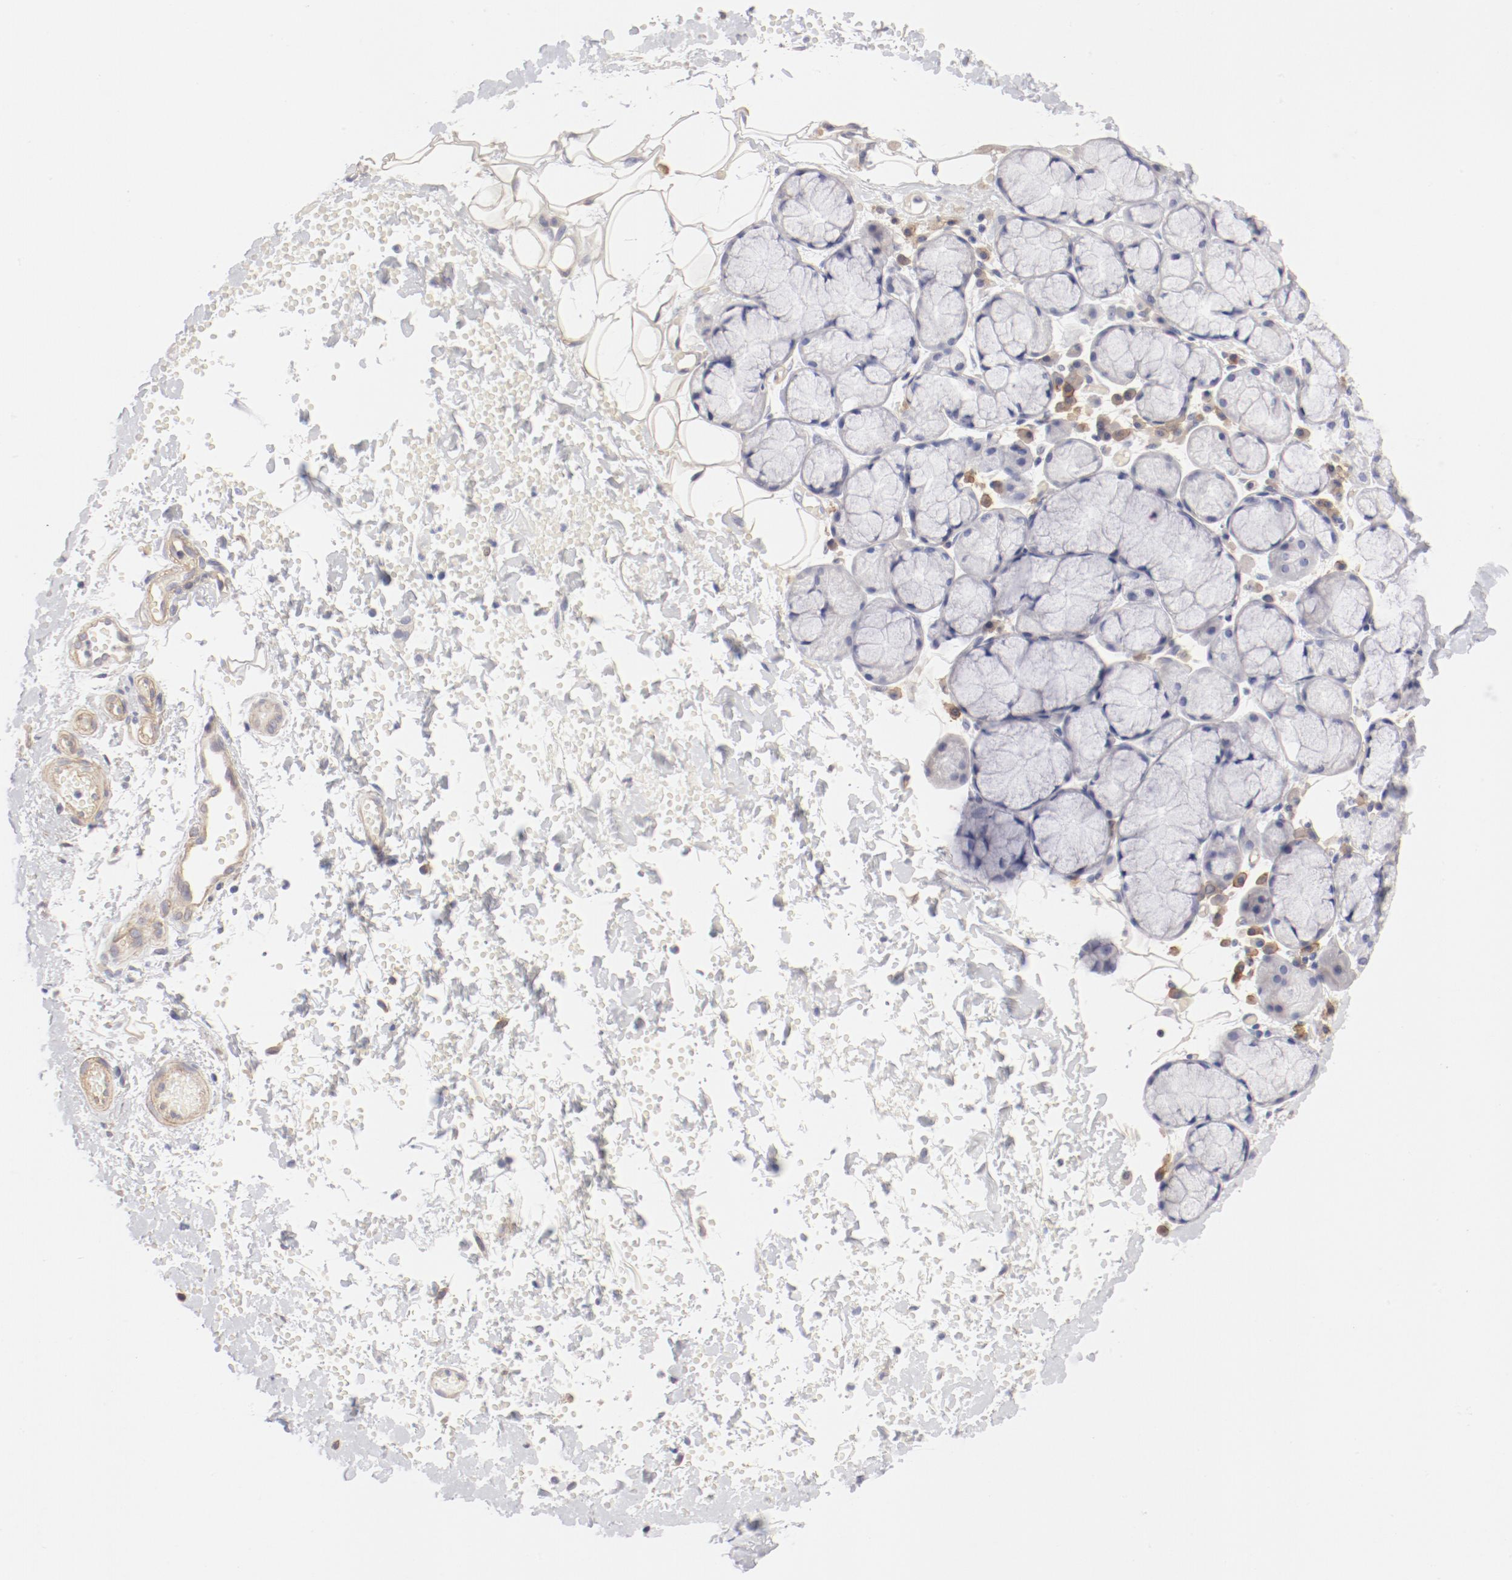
{"staining": {"intensity": "negative", "quantity": "none", "location": "none"}, "tissue": "salivary gland", "cell_type": "Glandular cells", "image_type": "normal", "snomed": [{"axis": "morphology", "description": "Normal tissue, NOS"}, {"axis": "topography", "description": "Skeletal muscle"}, {"axis": "topography", "description": "Oral tissue"}, {"axis": "topography", "description": "Salivary gland"}, {"axis": "topography", "description": "Peripheral nerve tissue"}], "caption": "Immunohistochemistry image of unremarkable salivary gland: salivary gland stained with DAB shows no significant protein staining in glandular cells. Nuclei are stained in blue.", "gene": "LAX1", "patient": {"sex": "male", "age": 54}}